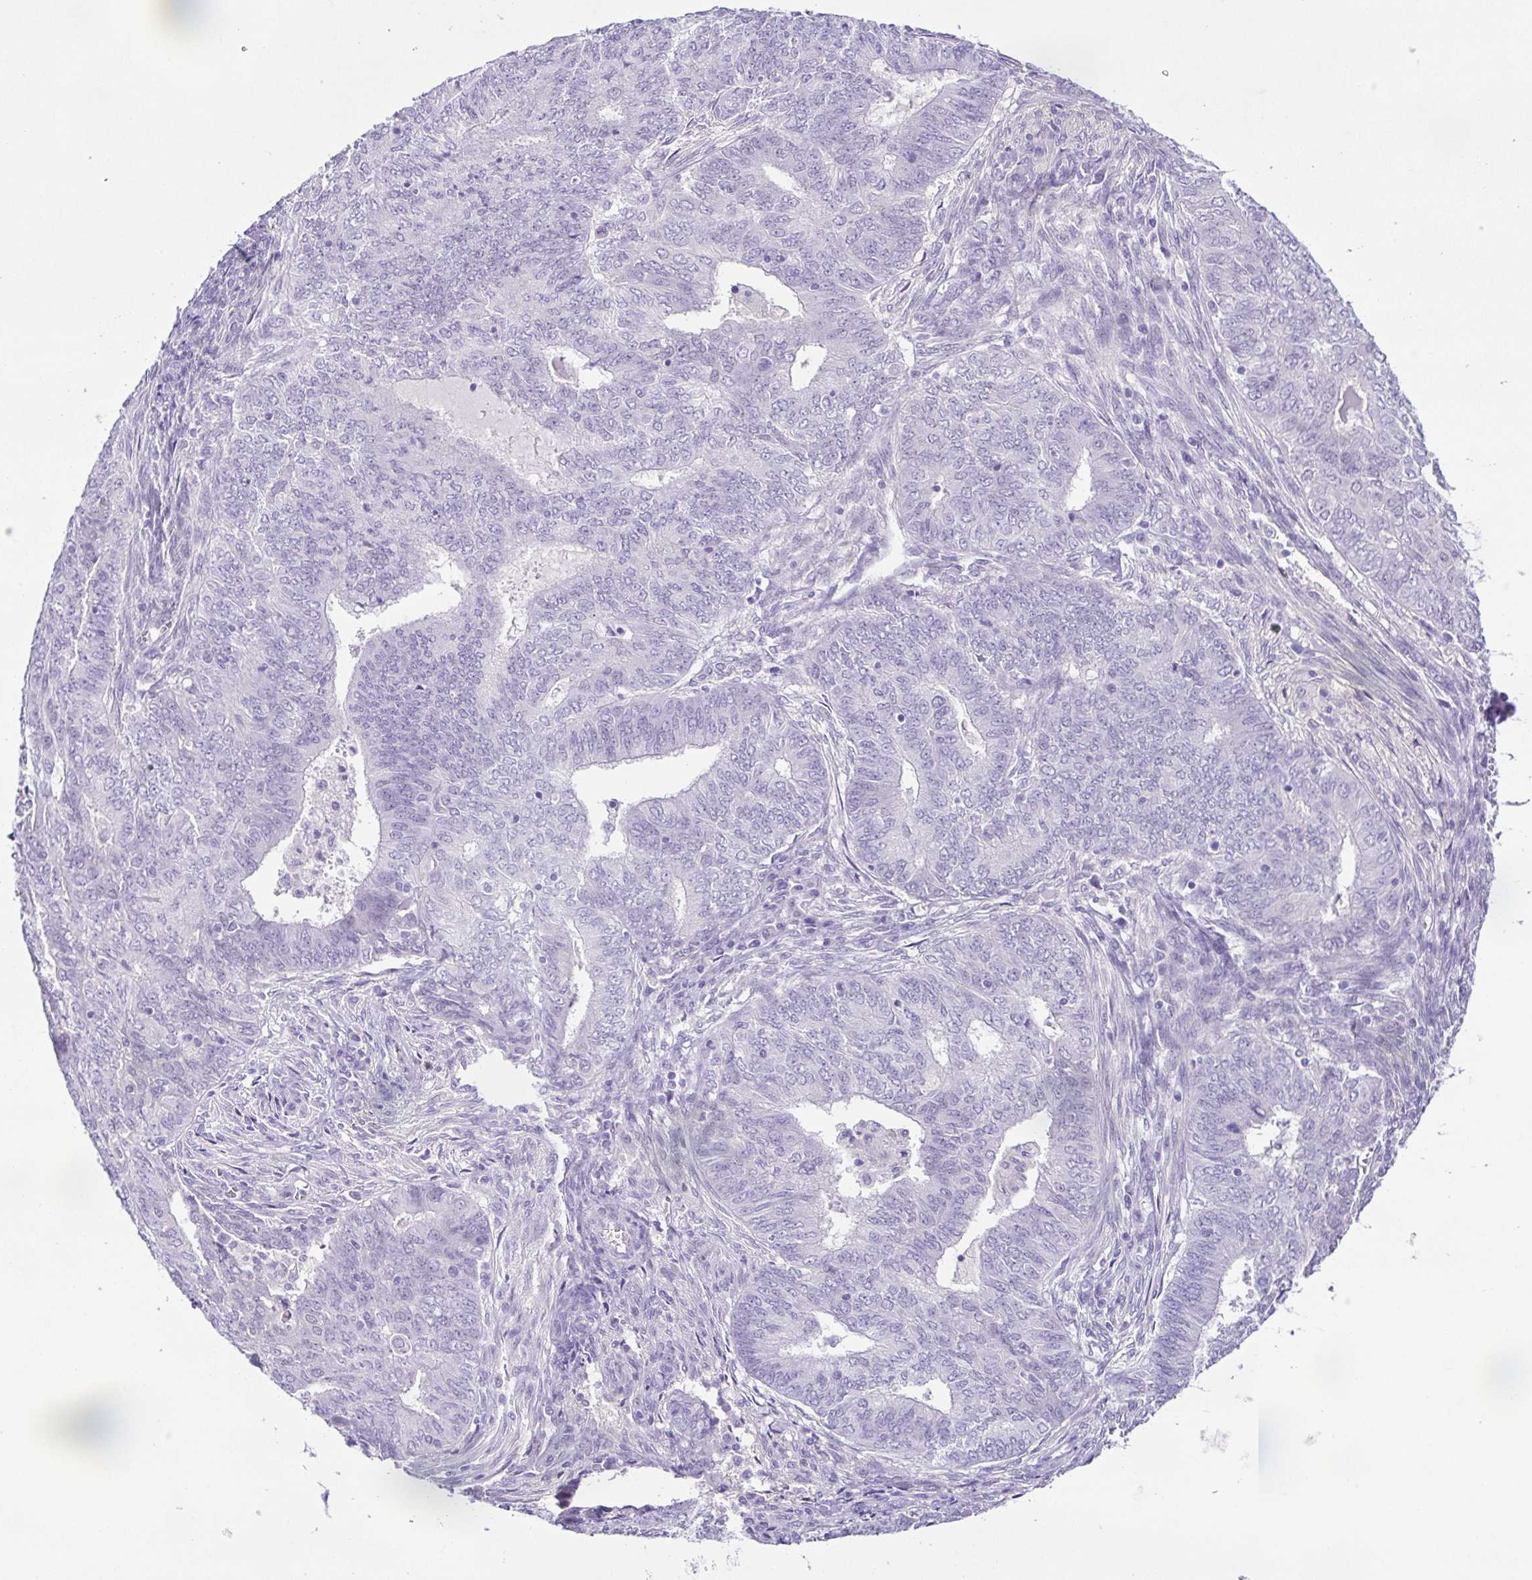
{"staining": {"intensity": "negative", "quantity": "none", "location": "none"}, "tissue": "endometrial cancer", "cell_type": "Tumor cells", "image_type": "cancer", "snomed": [{"axis": "morphology", "description": "Adenocarcinoma, NOS"}, {"axis": "topography", "description": "Endometrium"}], "caption": "A photomicrograph of endometrial adenocarcinoma stained for a protein demonstrates no brown staining in tumor cells.", "gene": "TERT", "patient": {"sex": "female", "age": 62}}